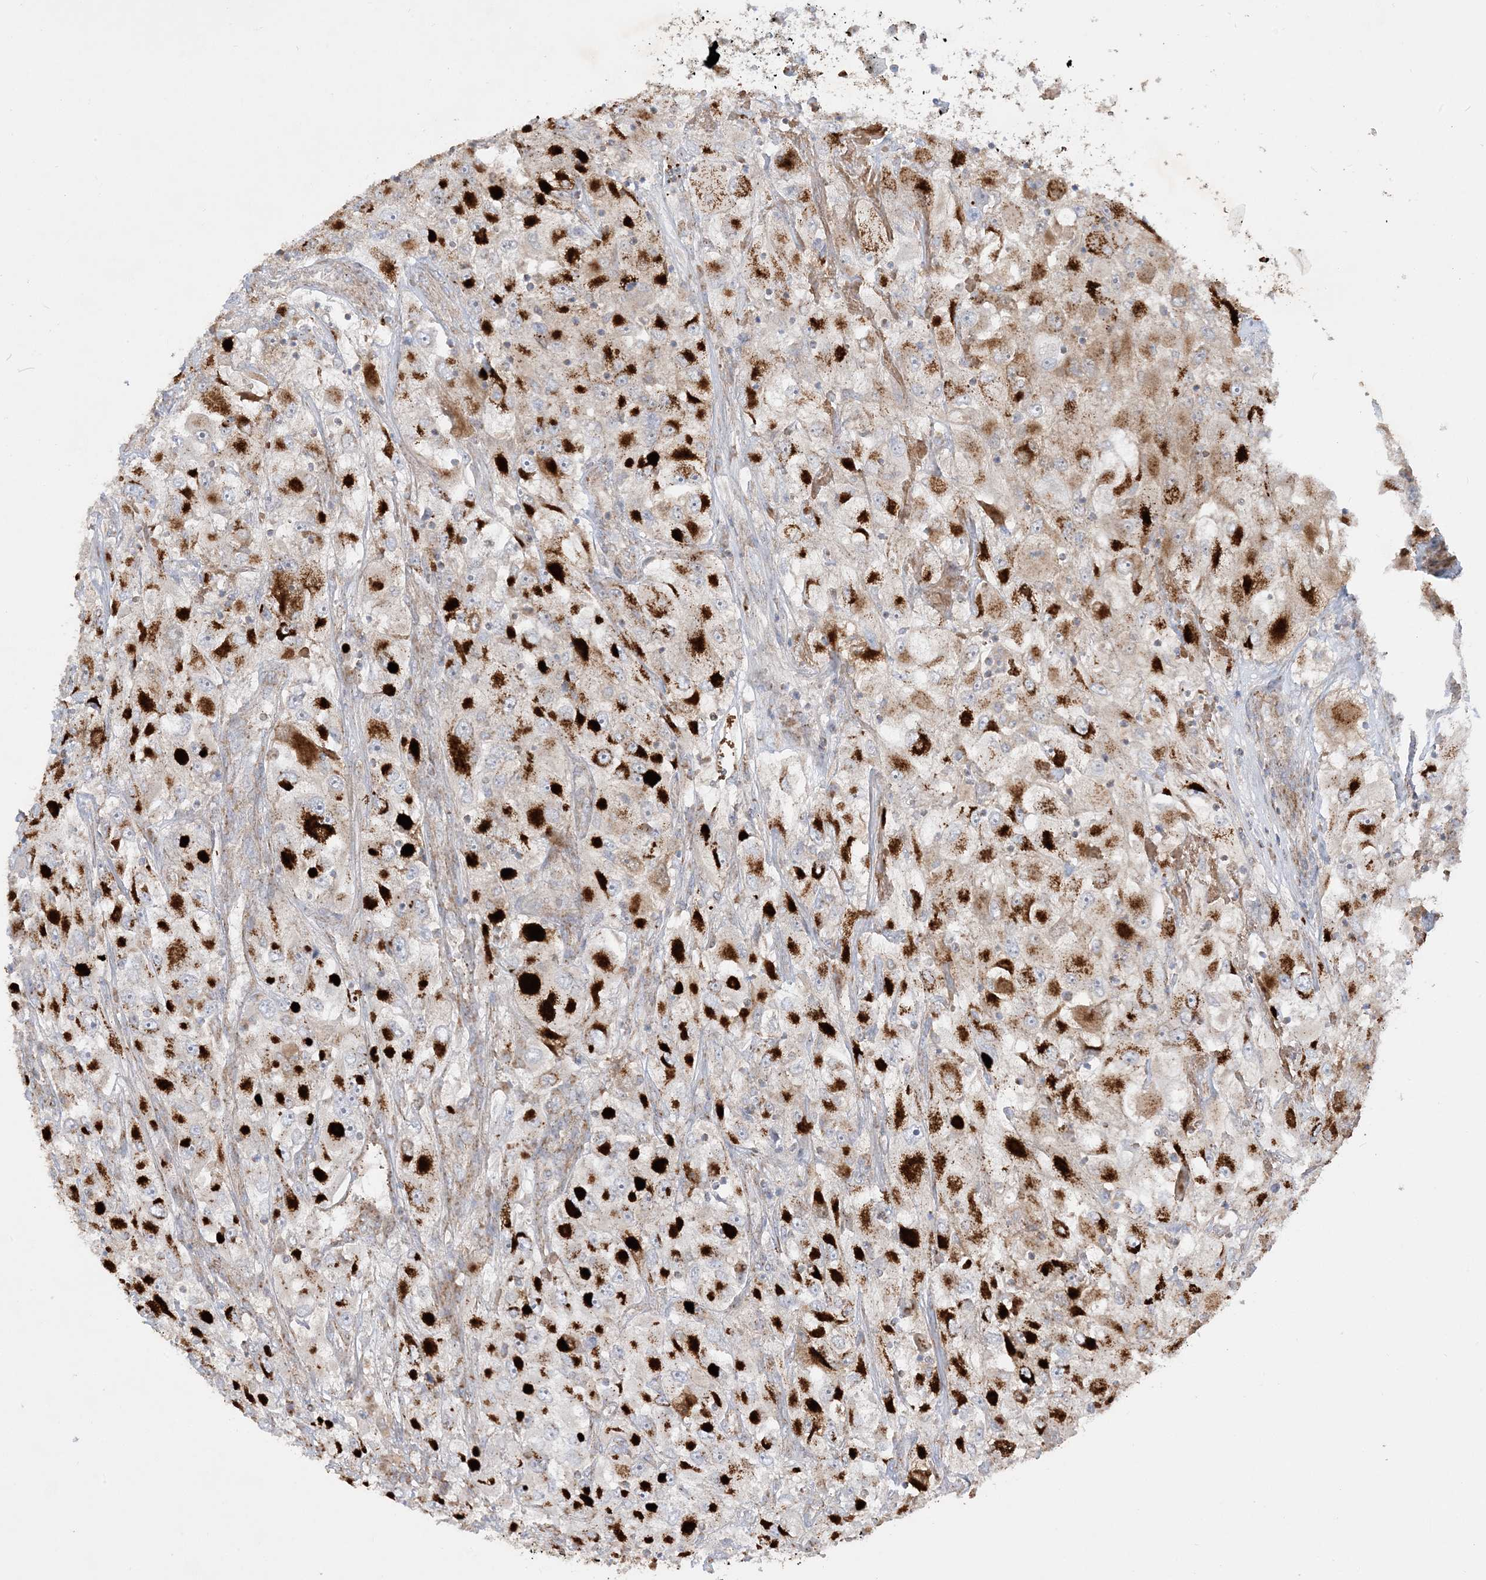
{"staining": {"intensity": "strong", "quantity": ">75%", "location": "cytoplasmic/membranous"}, "tissue": "renal cancer", "cell_type": "Tumor cells", "image_type": "cancer", "snomed": [{"axis": "morphology", "description": "Adenocarcinoma, NOS"}, {"axis": "topography", "description": "Kidney"}], "caption": "This is an image of immunohistochemistry (IHC) staining of renal cancer, which shows strong staining in the cytoplasmic/membranous of tumor cells.", "gene": "NDUFAF3", "patient": {"sex": "female", "age": 52}}